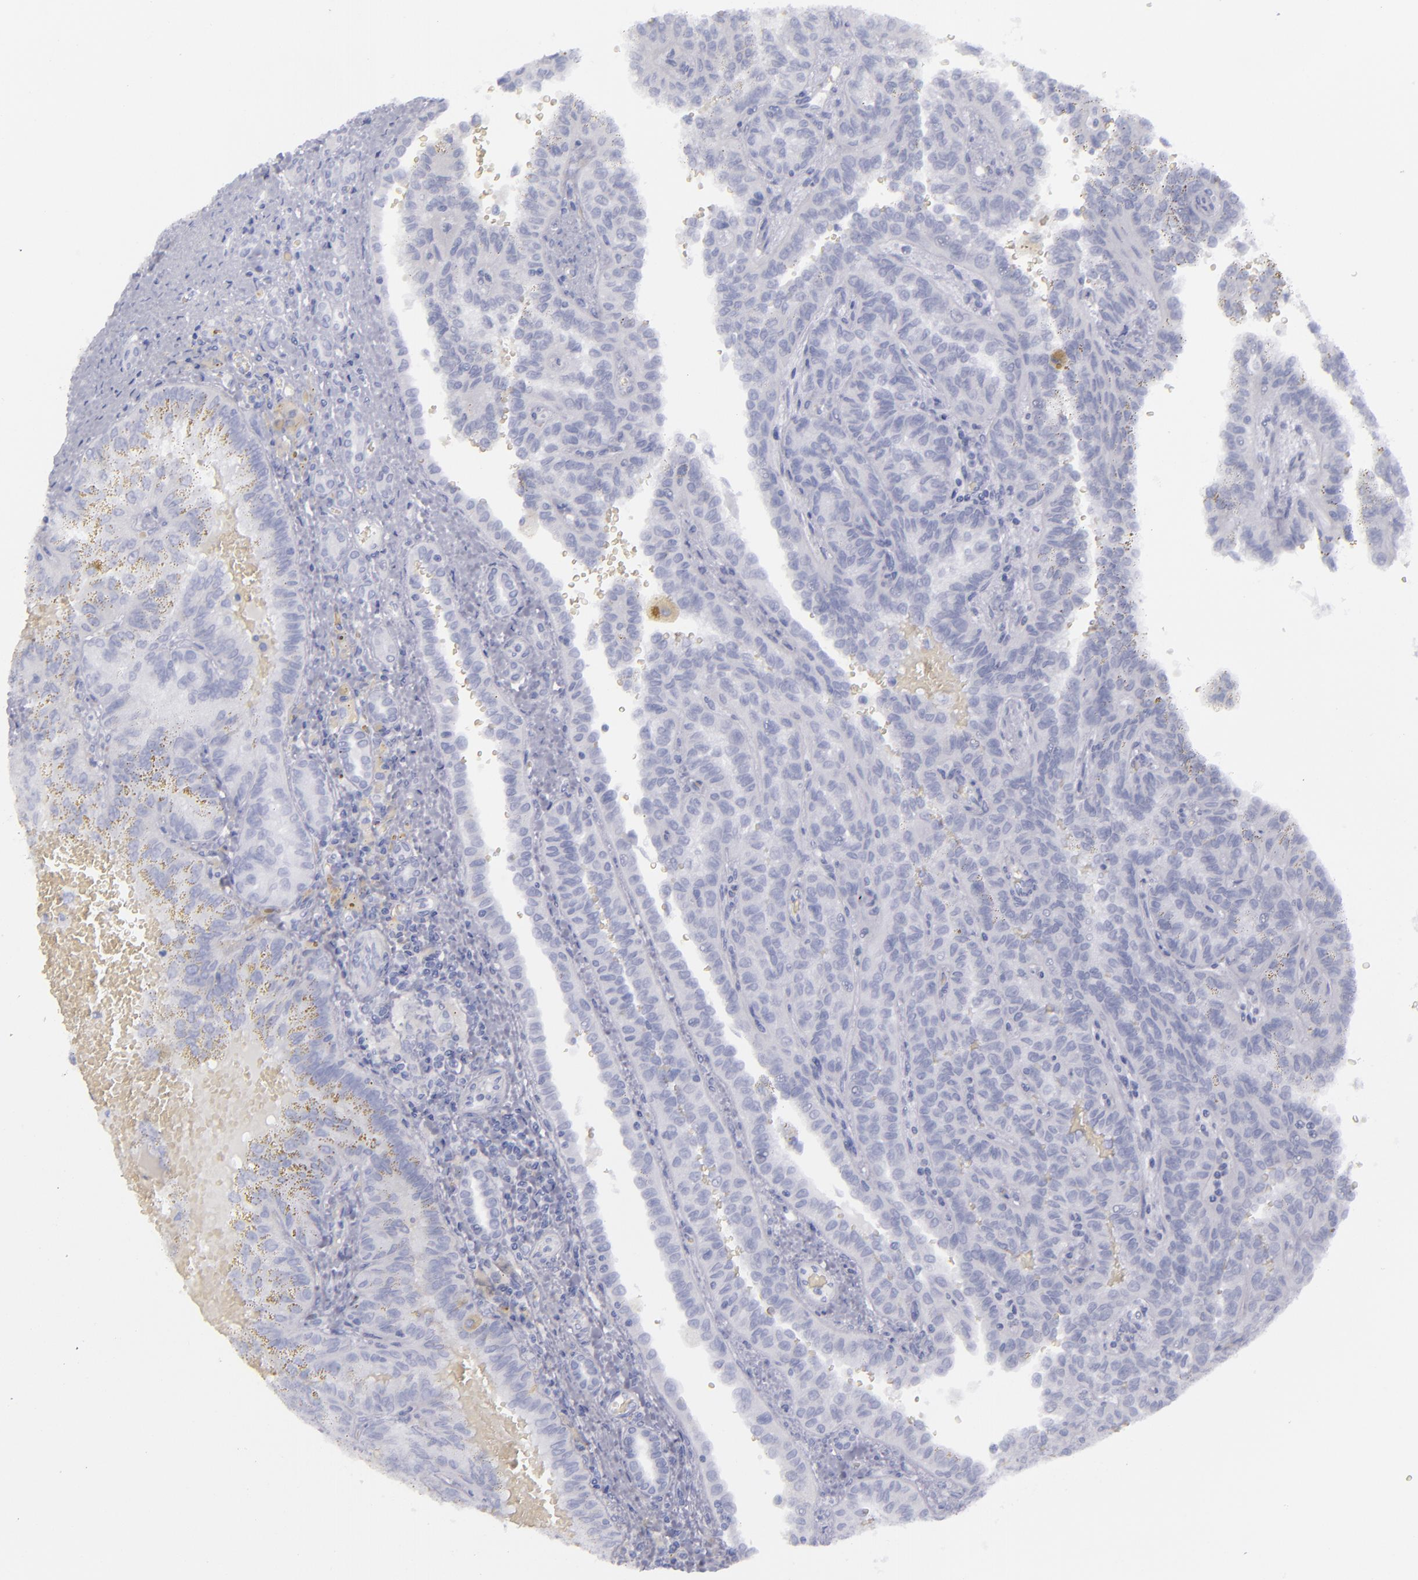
{"staining": {"intensity": "negative", "quantity": "none", "location": "none"}, "tissue": "renal cancer", "cell_type": "Tumor cells", "image_type": "cancer", "snomed": [{"axis": "morphology", "description": "Inflammation, NOS"}, {"axis": "morphology", "description": "Adenocarcinoma, NOS"}, {"axis": "topography", "description": "Kidney"}], "caption": "Immunohistochemical staining of renal cancer shows no significant expression in tumor cells. (DAB (3,3'-diaminobenzidine) IHC with hematoxylin counter stain).", "gene": "CD22", "patient": {"sex": "male", "age": 68}}